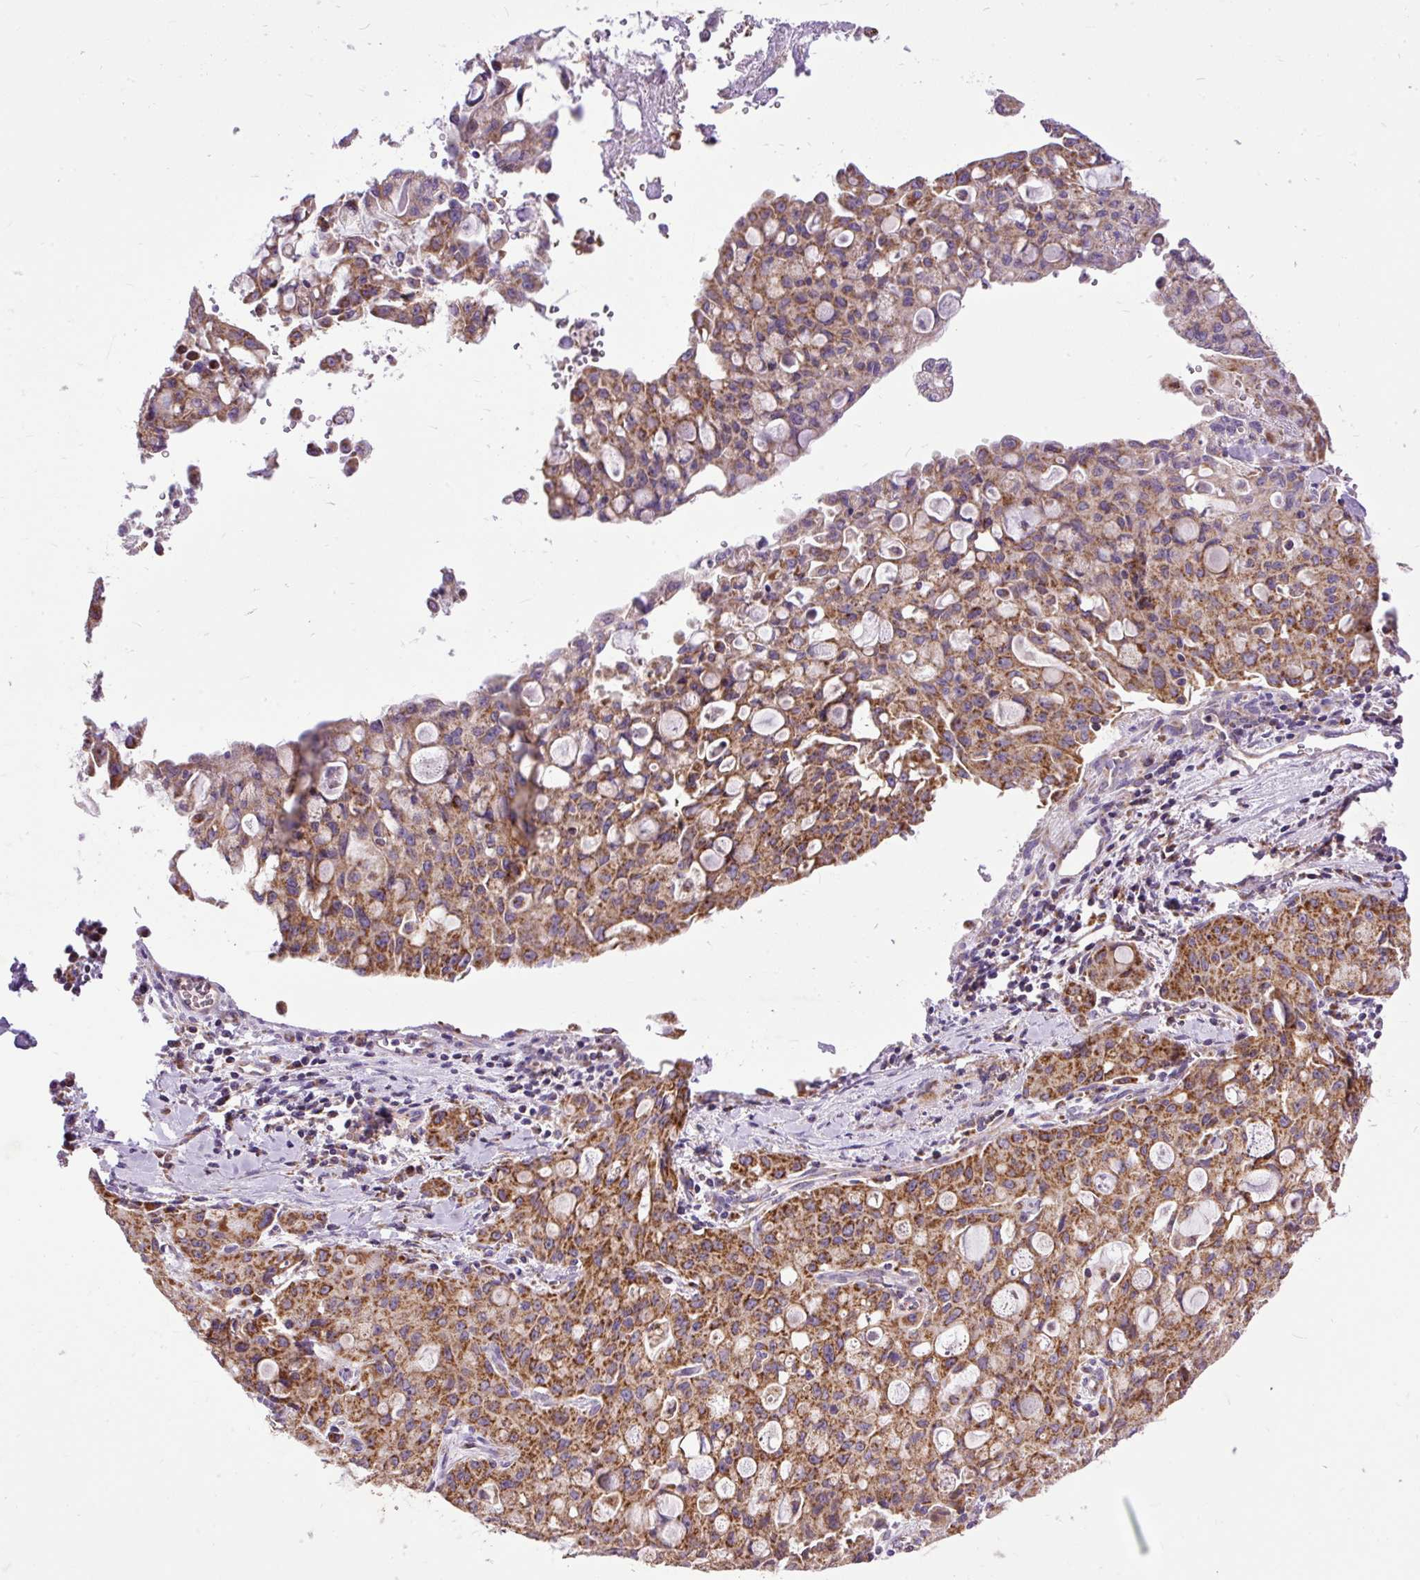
{"staining": {"intensity": "strong", "quantity": ">75%", "location": "cytoplasmic/membranous"}, "tissue": "lung cancer", "cell_type": "Tumor cells", "image_type": "cancer", "snomed": [{"axis": "morphology", "description": "Adenocarcinoma, NOS"}, {"axis": "topography", "description": "Lung"}], "caption": "Immunohistochemistry (IHC) staining of adenocarcinoma (lung), which displays high levels of strong cytoplasmic/membranous staining in about >75% of tumor cells indicating strong cytoplasmic/membranous protein expression. The staining was performed using DAB (brown) for protein detection and nuclei were counterstained in hematoxylin (blue).", "gene": "TOMM40", "patient": {"sex": "female", "age": 44}}